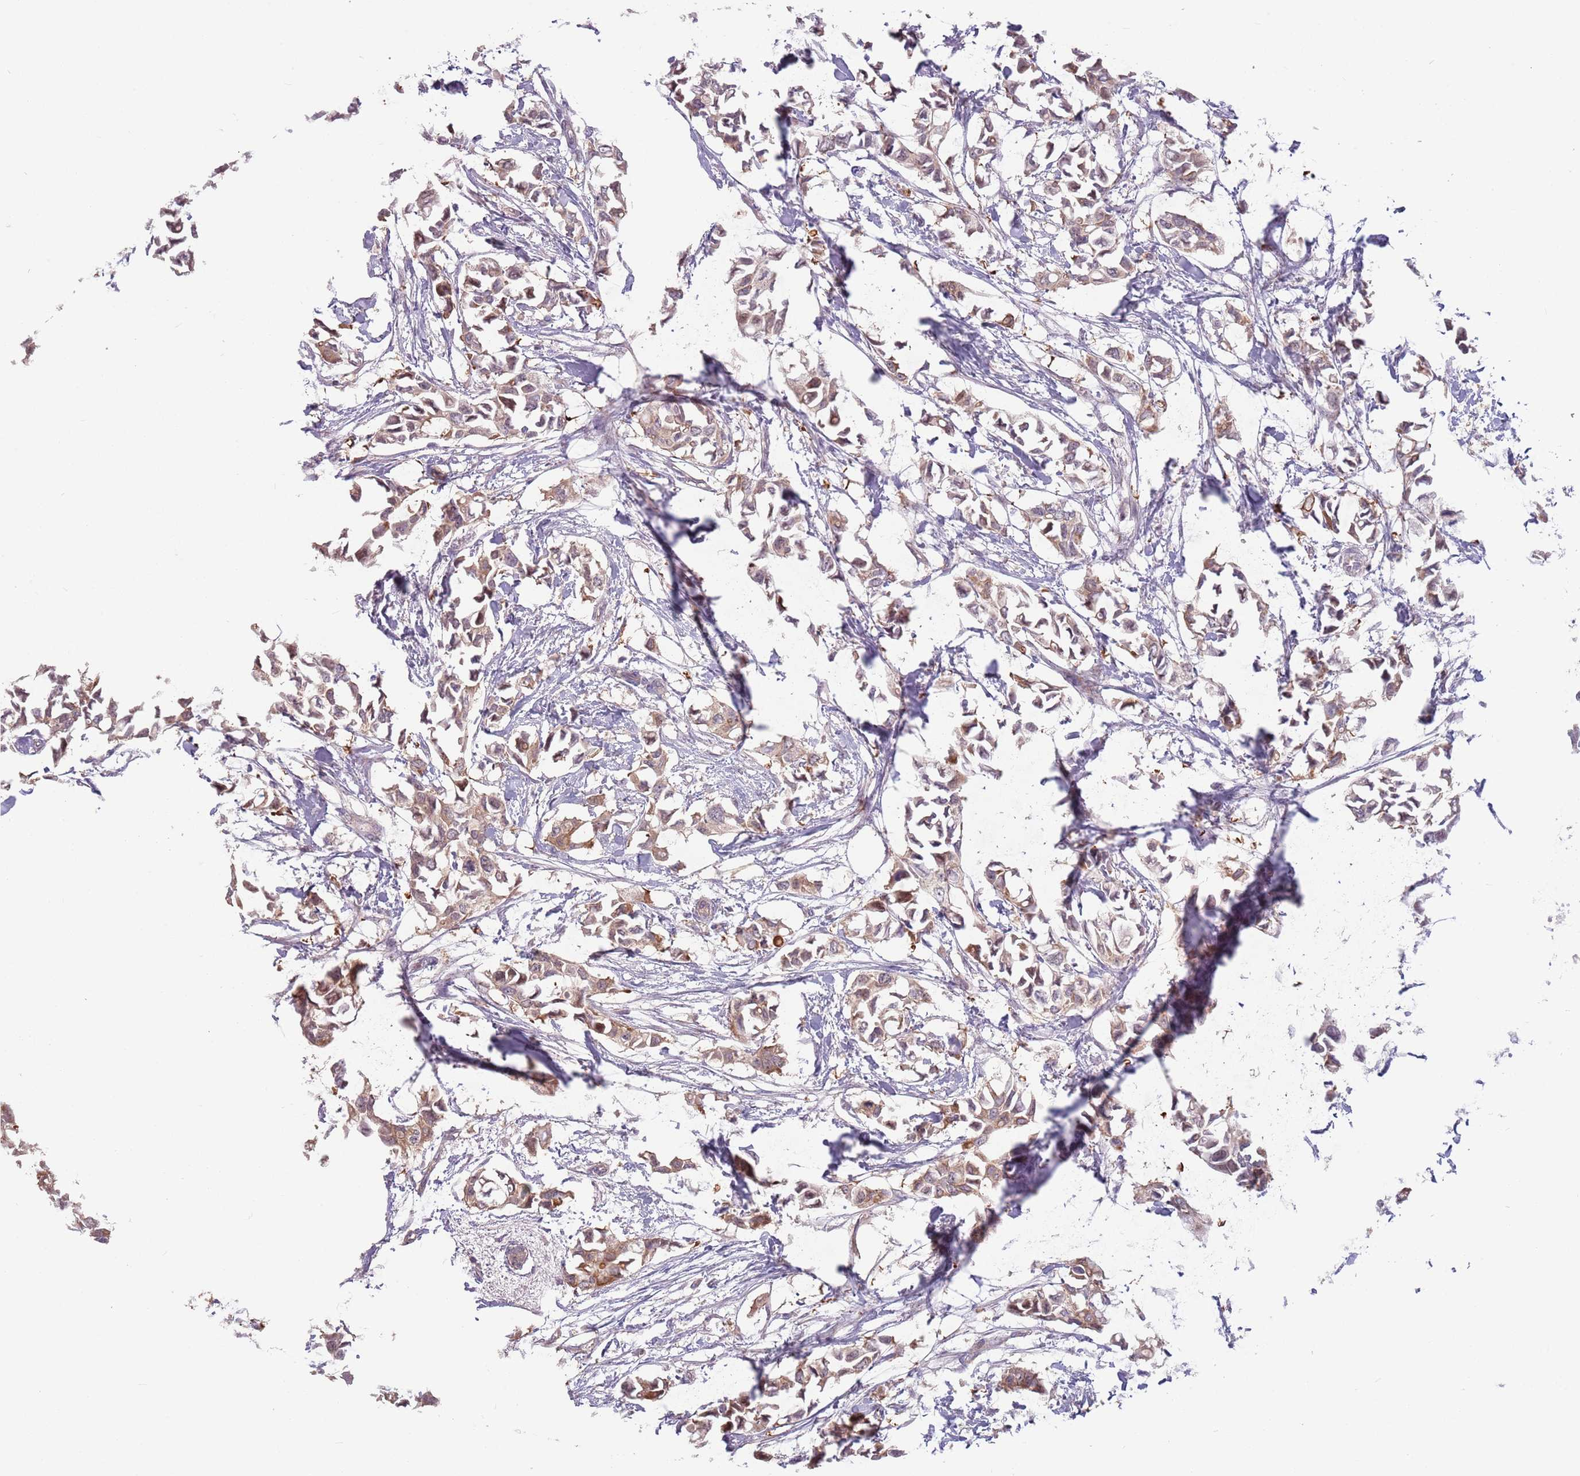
{"staining": {"intensity": "moderate", "quantity": ">75%", "location": "cytoplasmic/membranous"}, "tissue": "breast cancer", "cell_type": "Tumor cells", "image_type": "cancer", "snomed": [{"axis": "morphology", "description": "Duct carcinoma"}, {"axis": "topography", "description": "Breast"}], "caption": "Tumor cells display moderate cytoplasmic/membranous expression in approximately >75% of cells in infiltrating ductal carcinoma (breast). (DAB IHC with brightfield microscopy, high magnification).", "gene": "LDHD", "patient": {"sex": "female", "age": 41}}